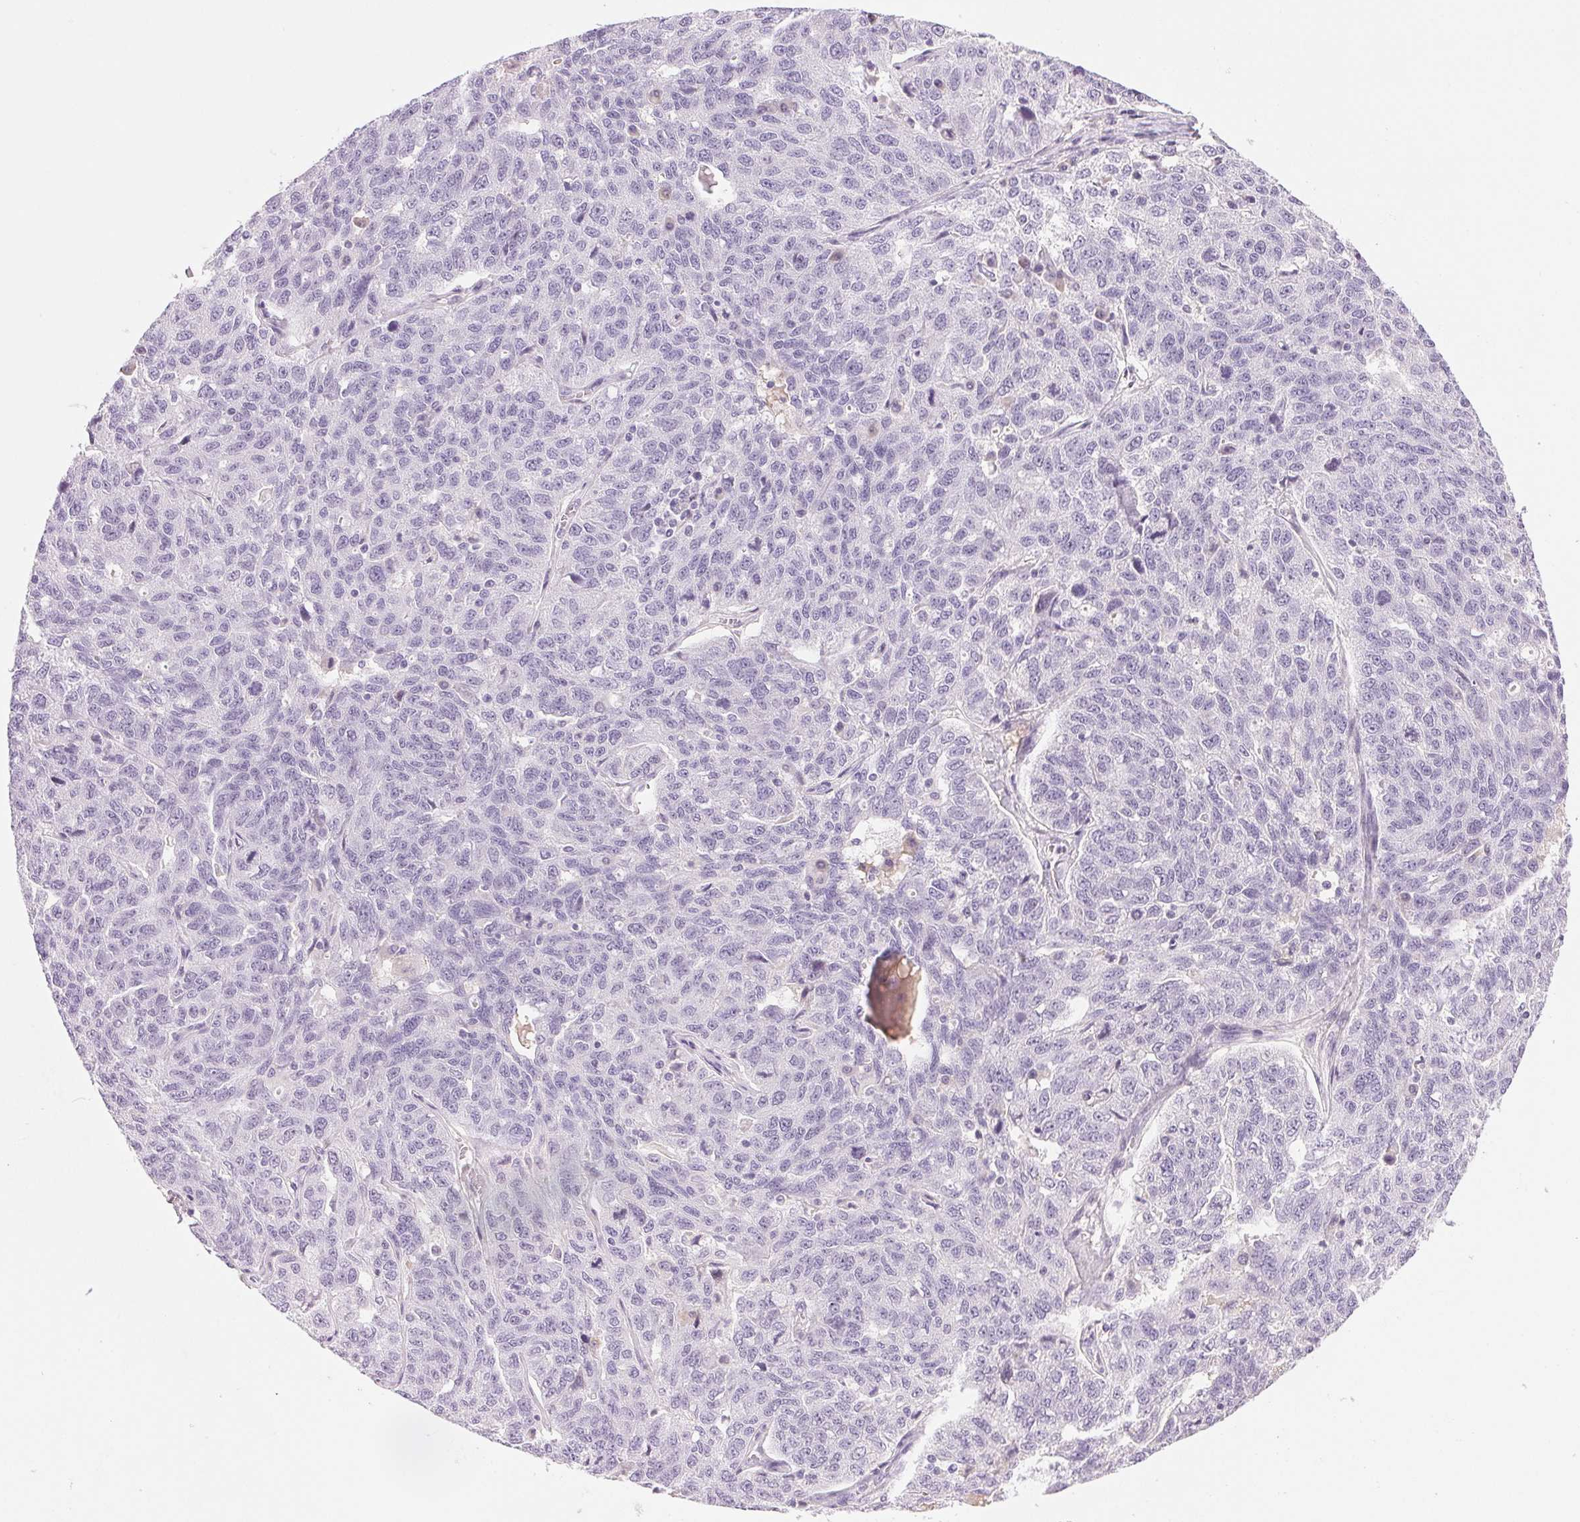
{"staining": {"intensity": "negative", "quantity": "none", "location": "none"}, "tissue": "ovarian cancer", "cell_type": "Tumor cells", "image_type": "cancer", "snomed": [{"axis": "morphology", "description": "Cystadenocarcinoma, serous, NOS"}, {"axis": "topography", "description": "Ovary"}], "caption": "The photomicrograph shows no staining of tumor cells in ovarian cancer.", "gene": "IFIT1B", "patient": {"sex": "female", "age": 71}}